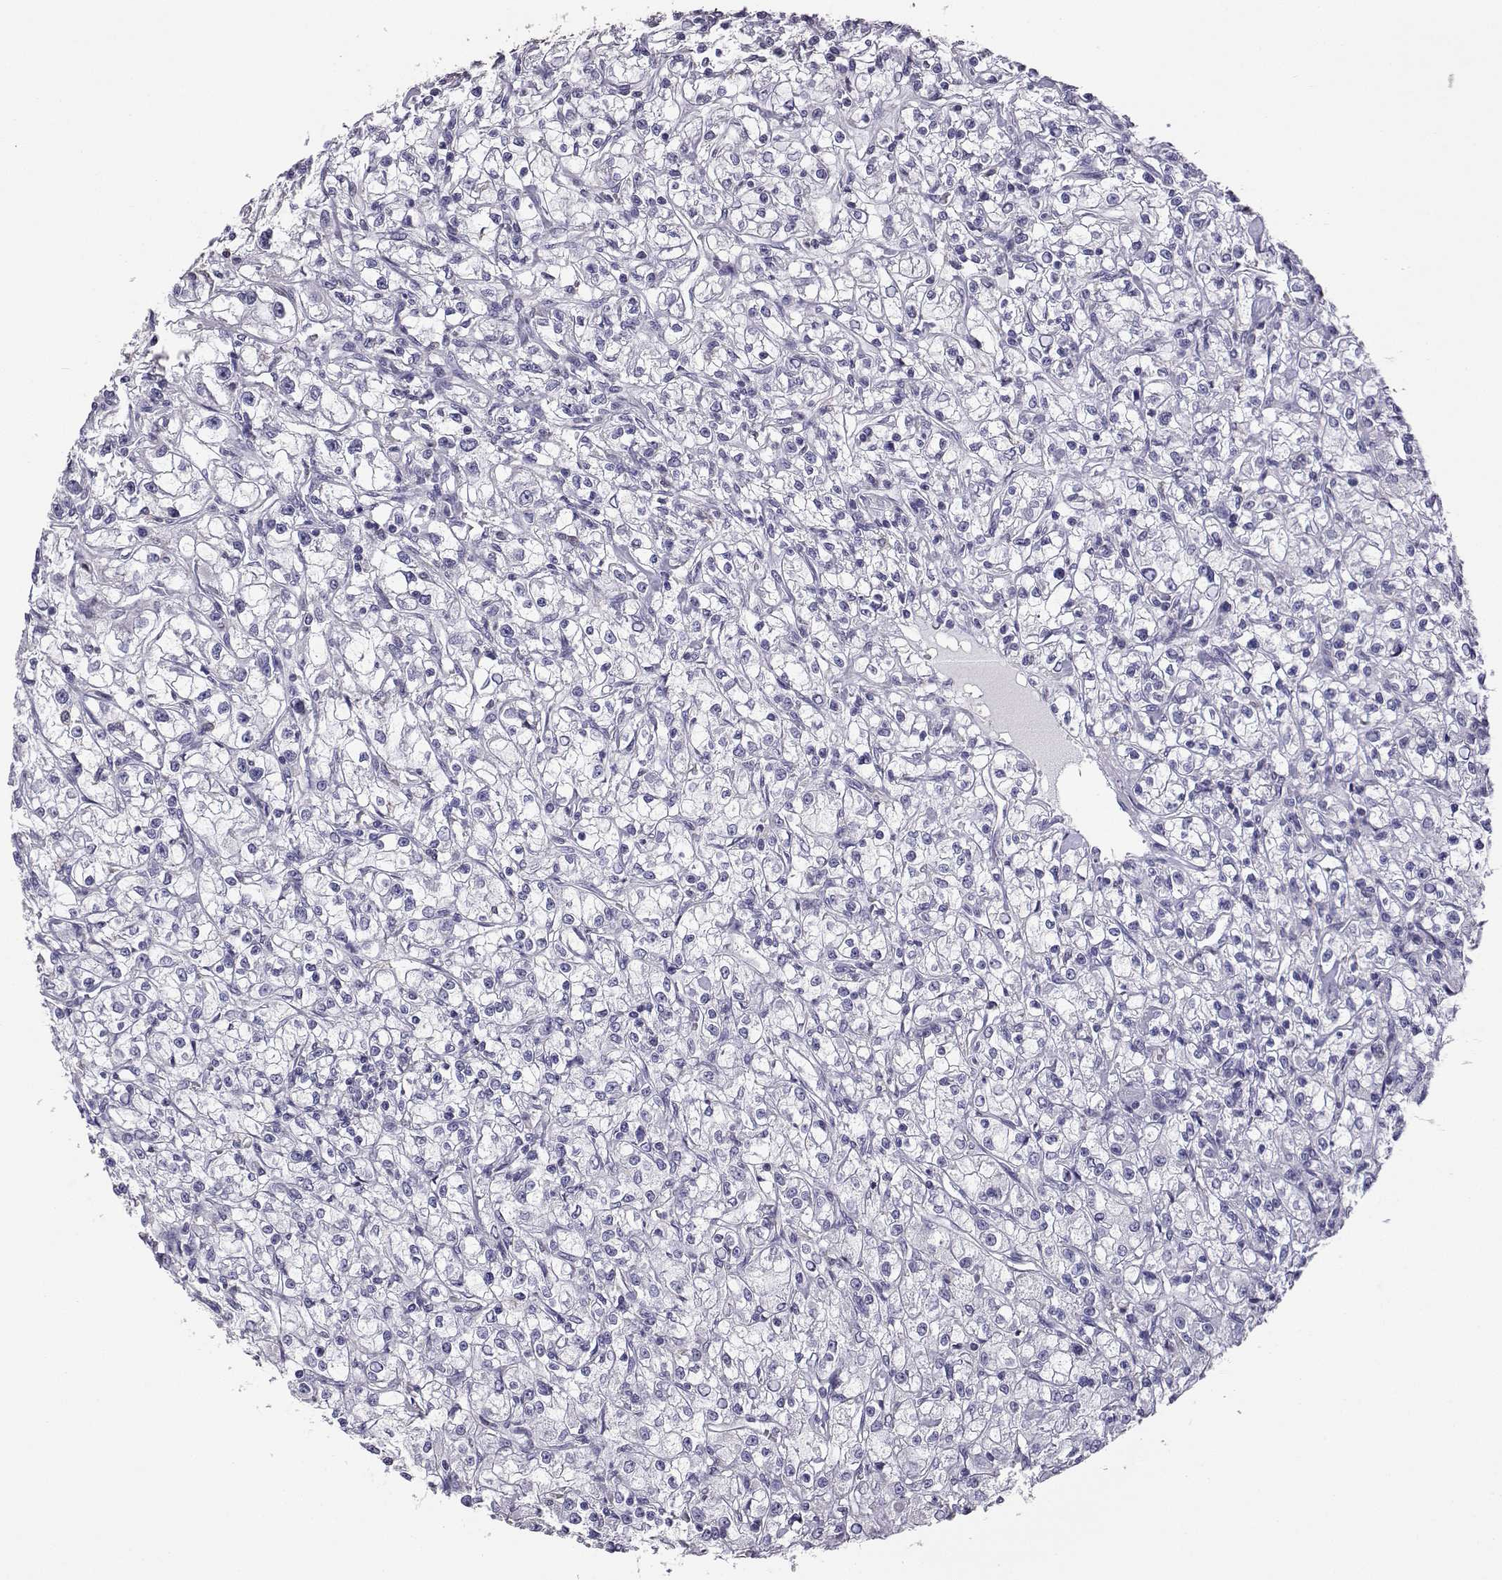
{"staining": {"intensity": "negative", "quantity": "none", "location": "none"}, "tissue": "renal cancer", "cell_type": "Tumor cells", "image_type": "cancer", "snomed": [{"axis": "morphology", "description": "Adenocarcinoma, NOS"}, {"axis": "topography", "description": "Kidney"}], "caption": "This photomicrograph is of adenocarcinoma (renal) stained with immunohistochemistry (IHC) to label a protein in brown with the nuclei are counter-stained blue. There is no staining in tumor cells. (DAB immunohistochemistry with hematoxylin counter stain).", "gene": "AKR1B1", "patient": {"sex": "female", "age": 59}}